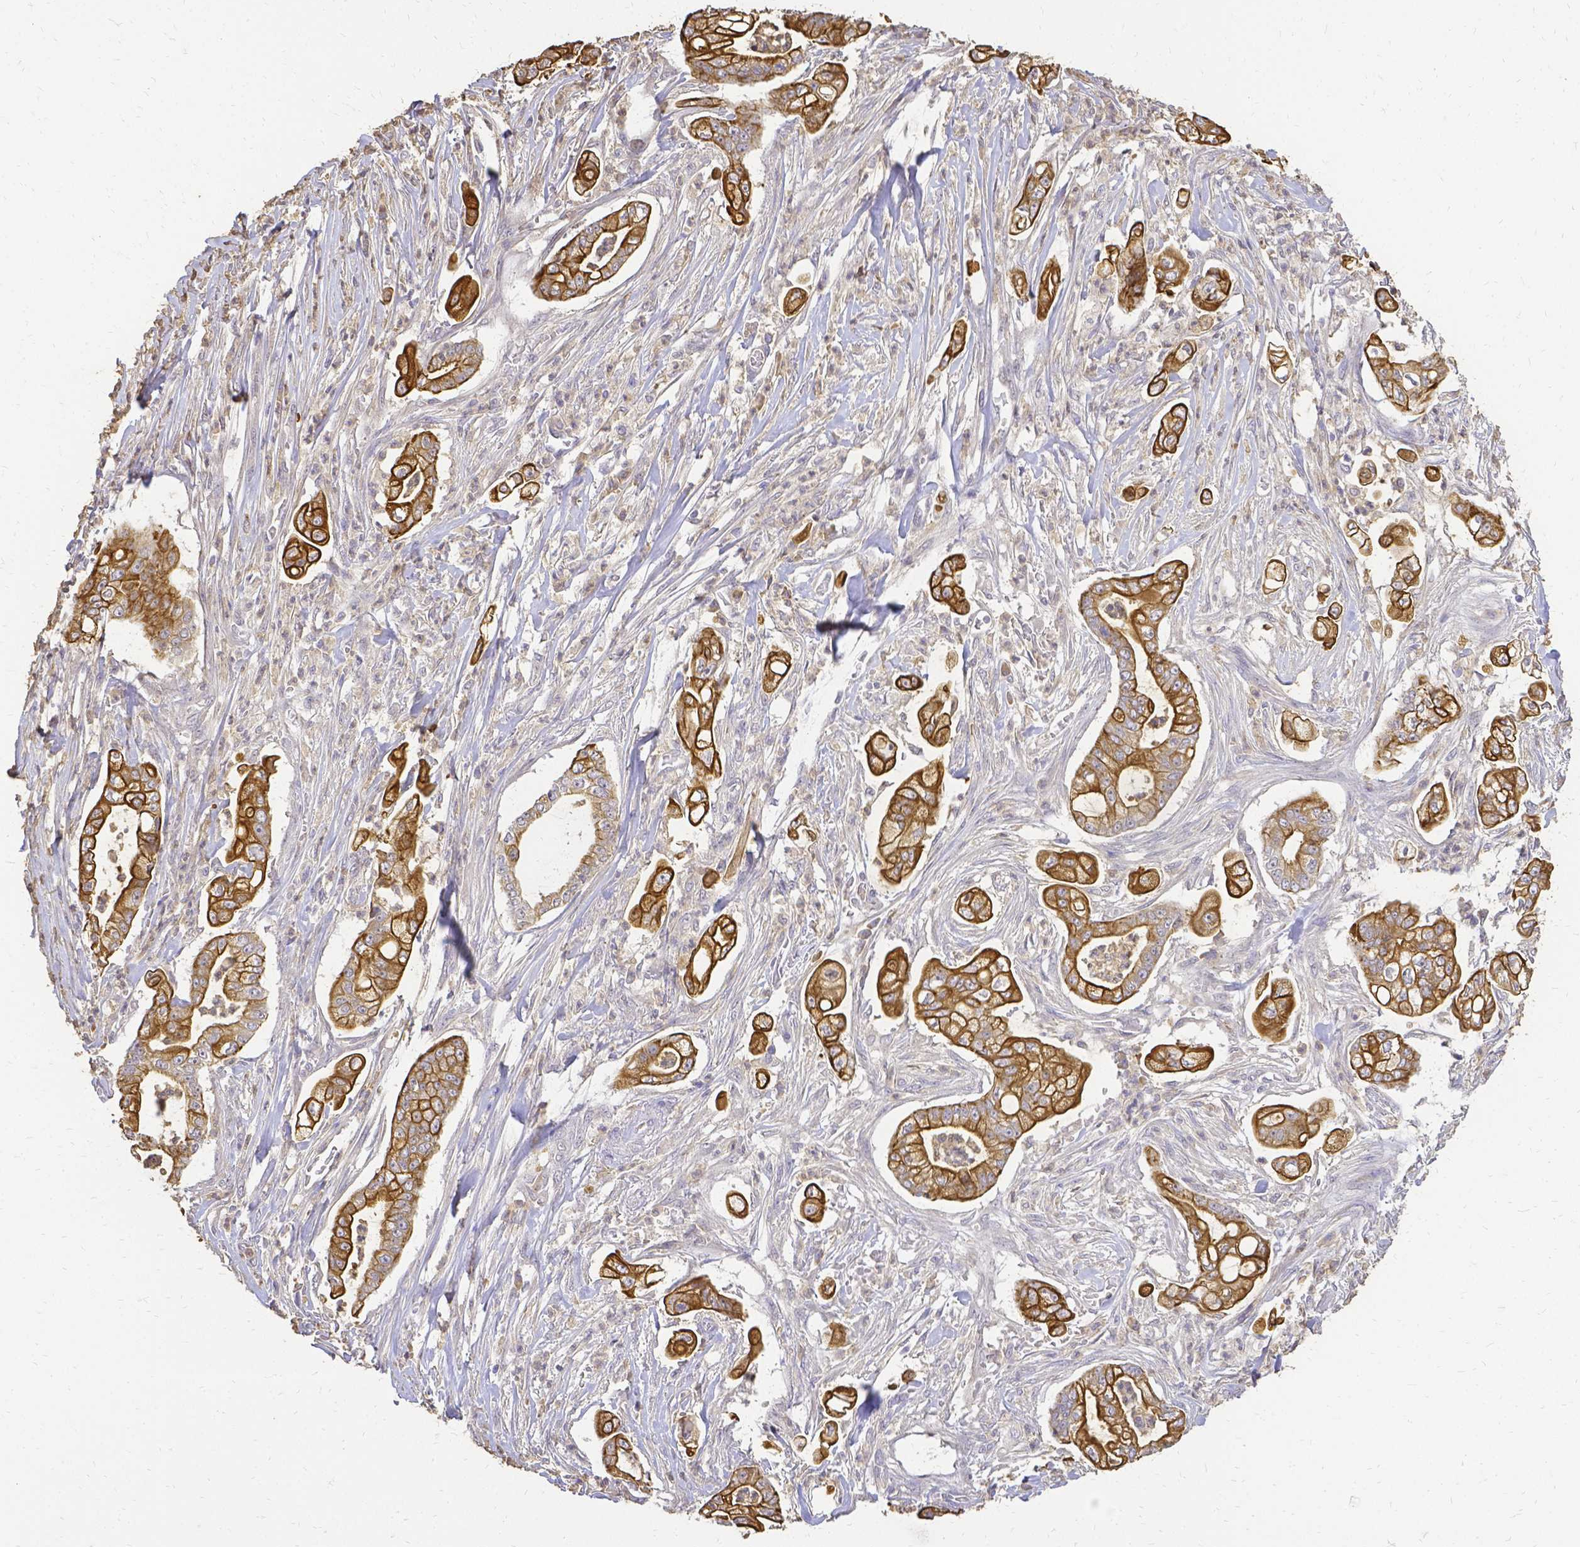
{"staining": {"intensity": "strong", "quantity": ">75%", "location": "cytoplasmic/membranous"}, "tissue": "pancreatic cancer", "cell_type": "Tumor cells", "image_type": "cancer", "snomed": [{"axis": "morphology", "description": "Adenocarcinoma, NOS"}, {"axis": "topography", "description": "Pancreas"}], "caption": "Tumor cells exhibit strong cytoplasmic/membranous staining in about >75% of cells in pancreatic adenocarcinoma. The protein is stained brown, and the nuclei are stained in blue (DAB IHC with brightfield microscopy, high magnification).", "gene": "CIB1", "patient": {"sex": "female", "age": 69}}